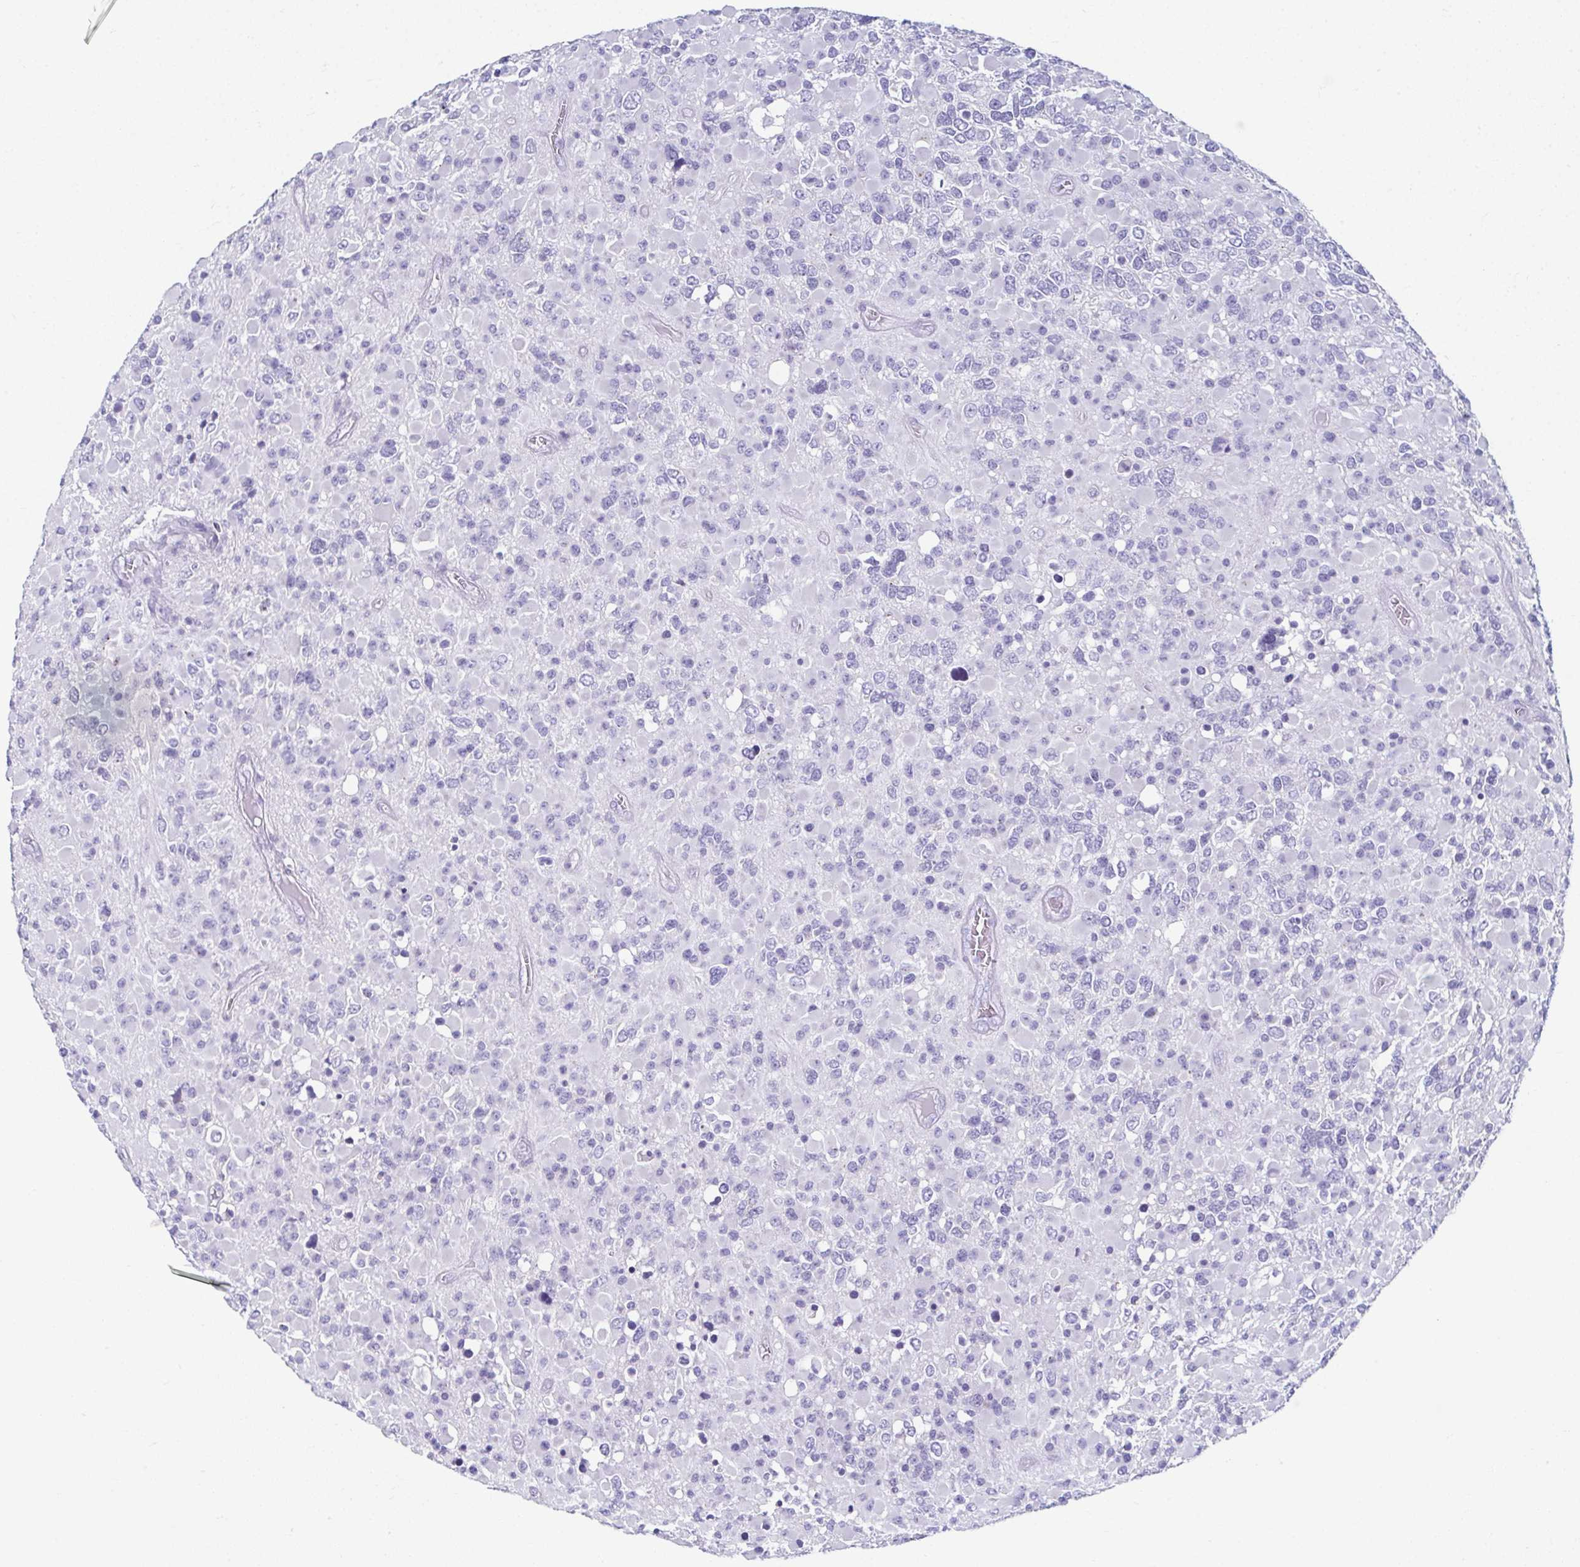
{"staining": {"intensity": "negative", "quantity": "none", "location": "none"}, "tissue": "glioma", "cell_type": "Tumor cells", "image_type": "cancer", "snomed": [{"axis": "morphology", "description": "Glioma, malignant, High grade"}, {"axis": "topography", "description": "Brain"}], "caption": "Immunohistochemistry histopathology image of neoplastic tissue: human glioma stained with DAB demonstrates no significant protein expression in tumor cells.", "gene": "GHRL", "patient": {"sex": "female", "age": 40}}